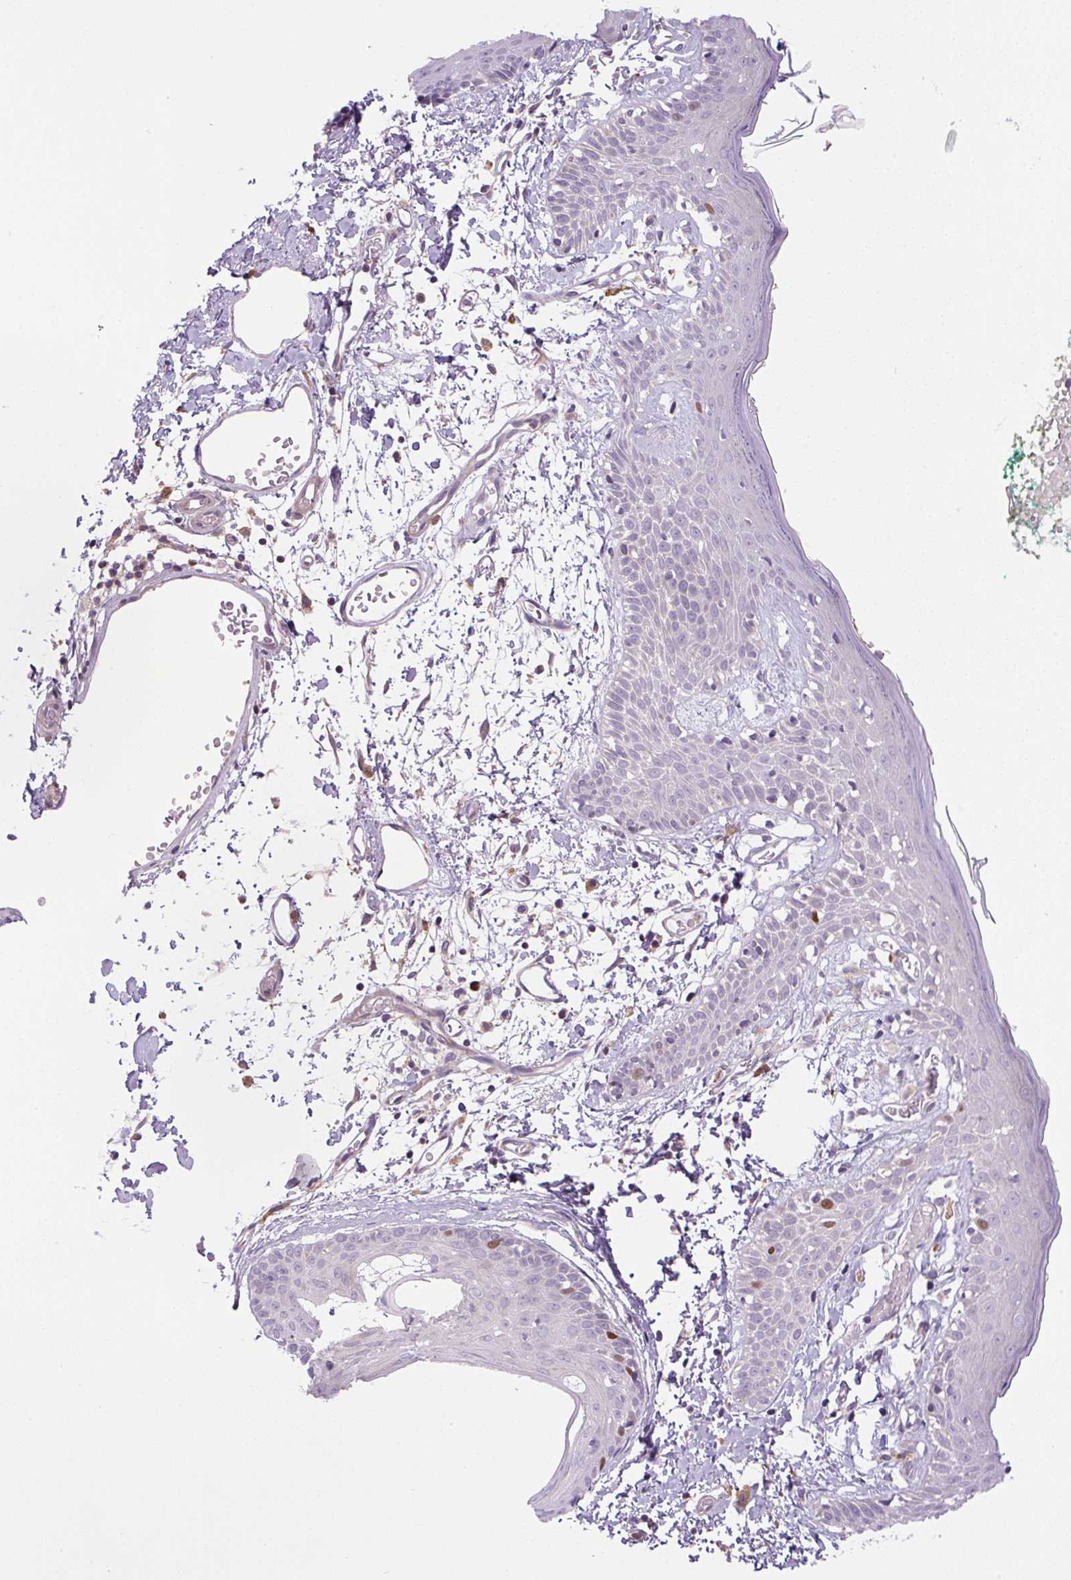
{"staining": {"intensity": "negative", "quantity": "none", "location": "none"}, "tissue": "skin", "cell_type": "Fibroblasts", "image_type": "normal", "snomed": [{"axis": "morphology", "description": "Normal tissue, NOS"}, {"axis": "topography", "description": "Skin"}], "caption": "Photomicrograph shows no protein positivity in fibroblasts of unremarkable skin.", "gene": "KIFC1", "patient": {"sex": "male", "age": 79}}